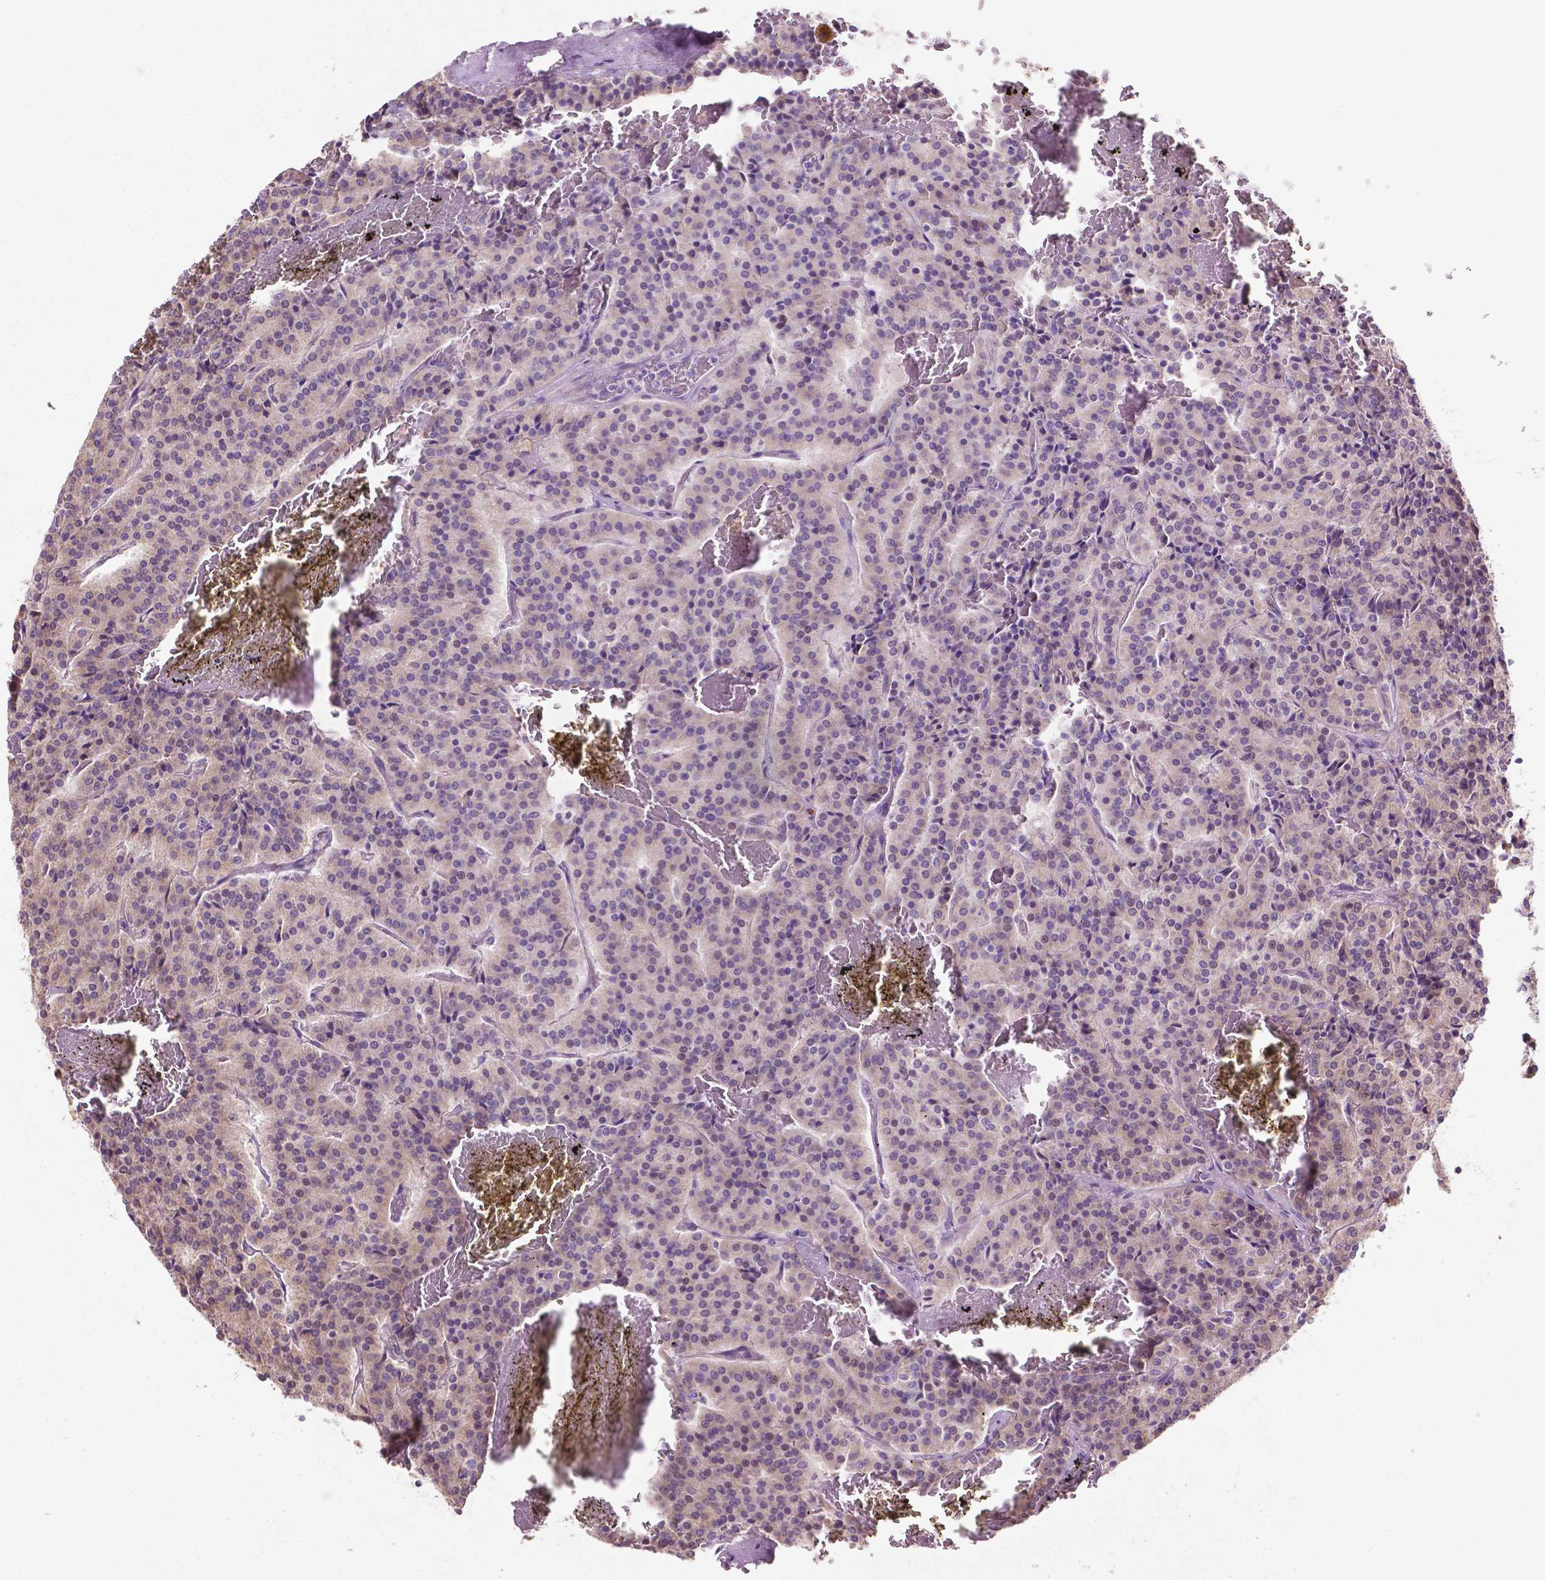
{"staining": {"intensity": "weak", "quantity": "<25%", "location": "cytoplasmic/membranous"}, "tissue": "carcinoid", "cell_type": "Tumor cells", "image_type": "cancer", "snomed": [{"axis": "morphology", "description": "Carcinoid, malignant, NOS"}, {"axis": "topography", "description": "Lung"}], "caption": "Malignant carcinoid was stained to show a protein in brown. There is no significant staining in tumor cells.", "gene": "MBTPS1", "patient": {"sex": "male", "age": 70}}